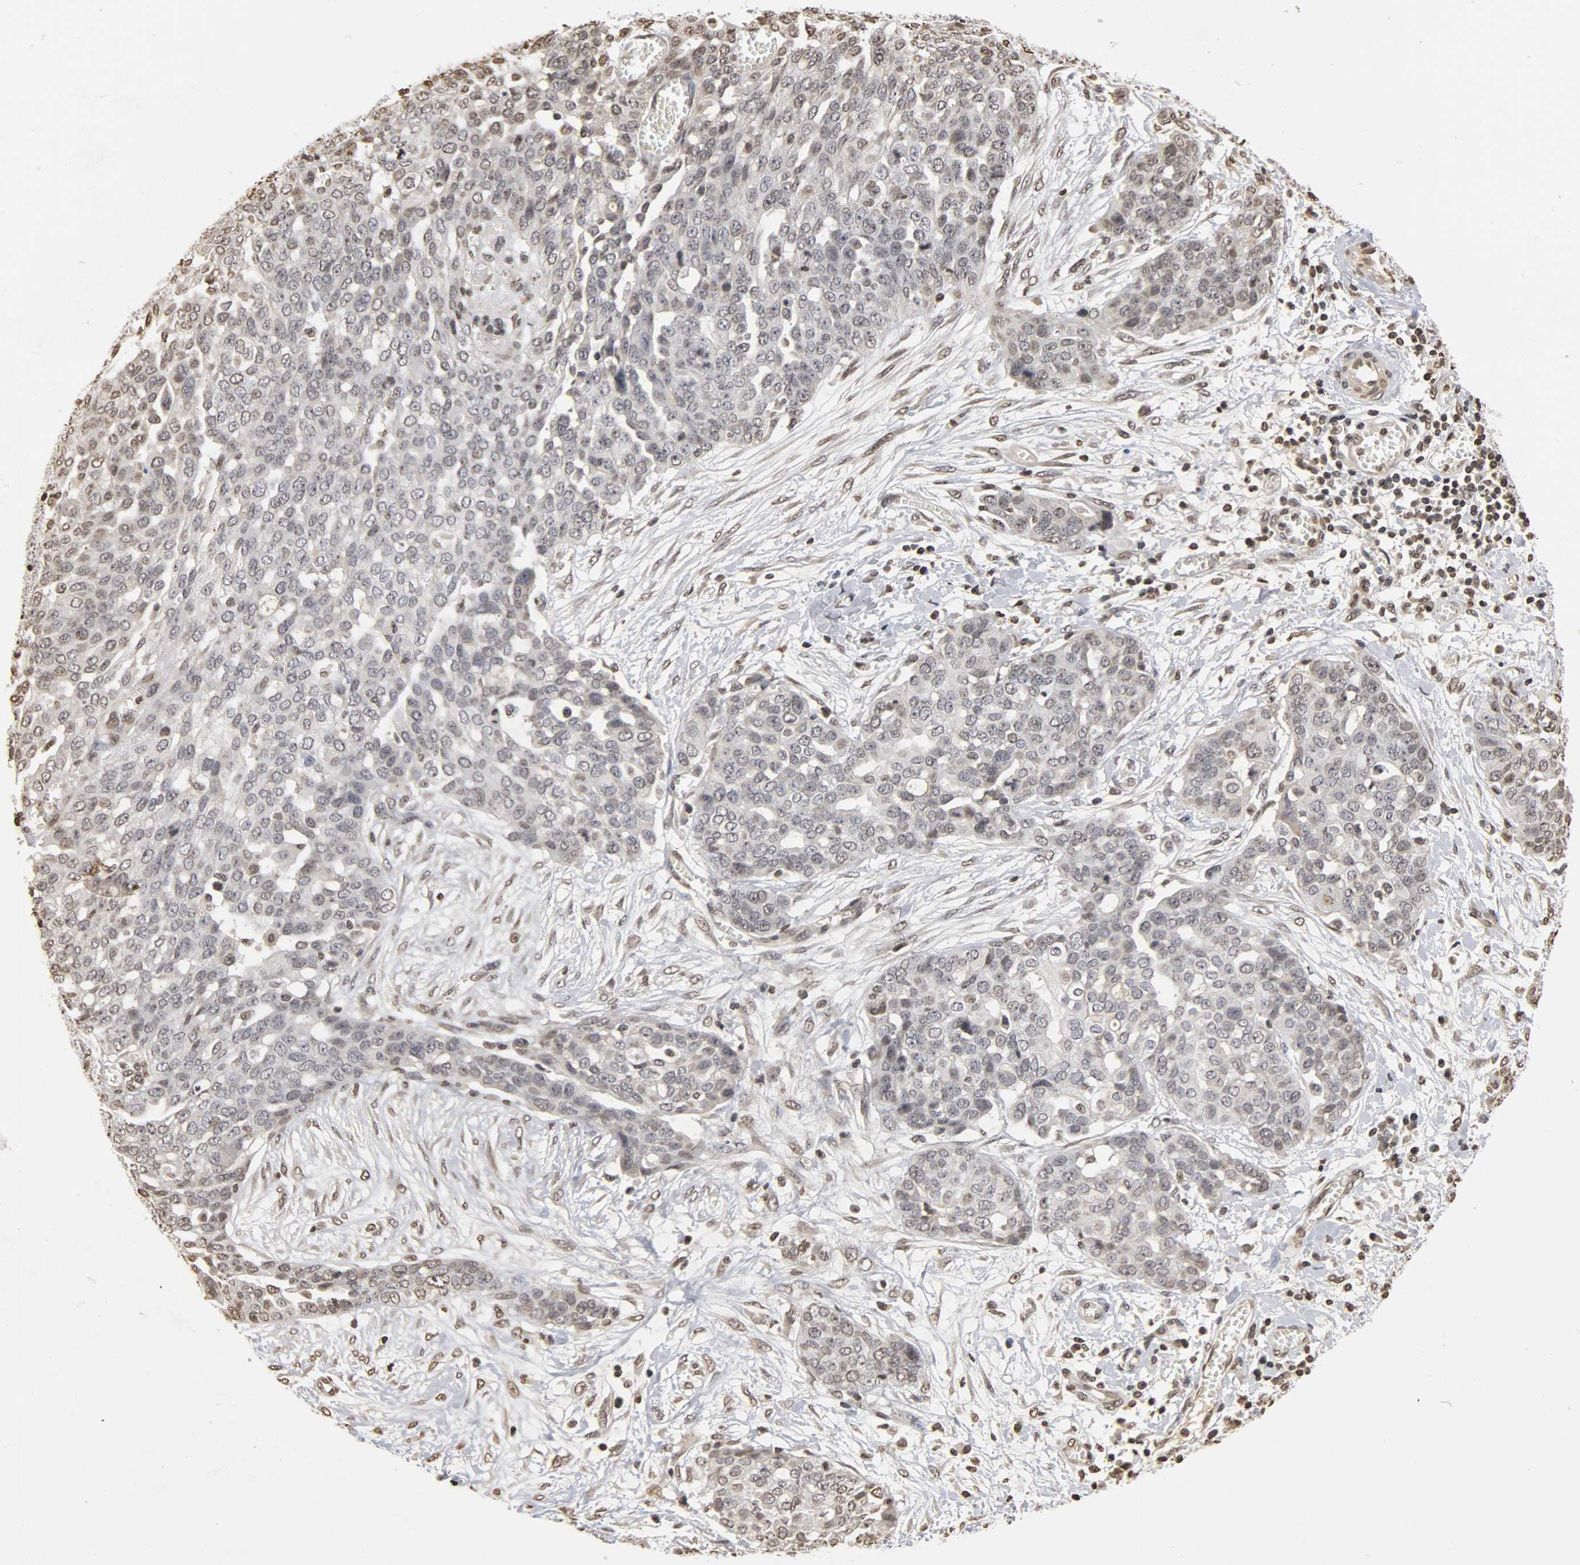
{"staining": {"intensity": "weak", "quantity": "<25%", "location": "nuclear"}, "tissue": "ovarian cancer", "cell_type": "Tumor cells", "image_type": "cancer", "snomed": [{"axis": "morphology", "description": "Cystadenocarcinoma, serous, NOS"}, {"axis": "topography", "description": "Soft tissue"}, {"axis": "topography", "description": "Ovary"}], "caption": "This is an immunohistochemistry micrograph of human ovarian cancer (serous cystadenocarcinoma). There is no positivity in tumor cells.", "gene": "ERCC2", "patient": {"sex": "female", "age": 57}}